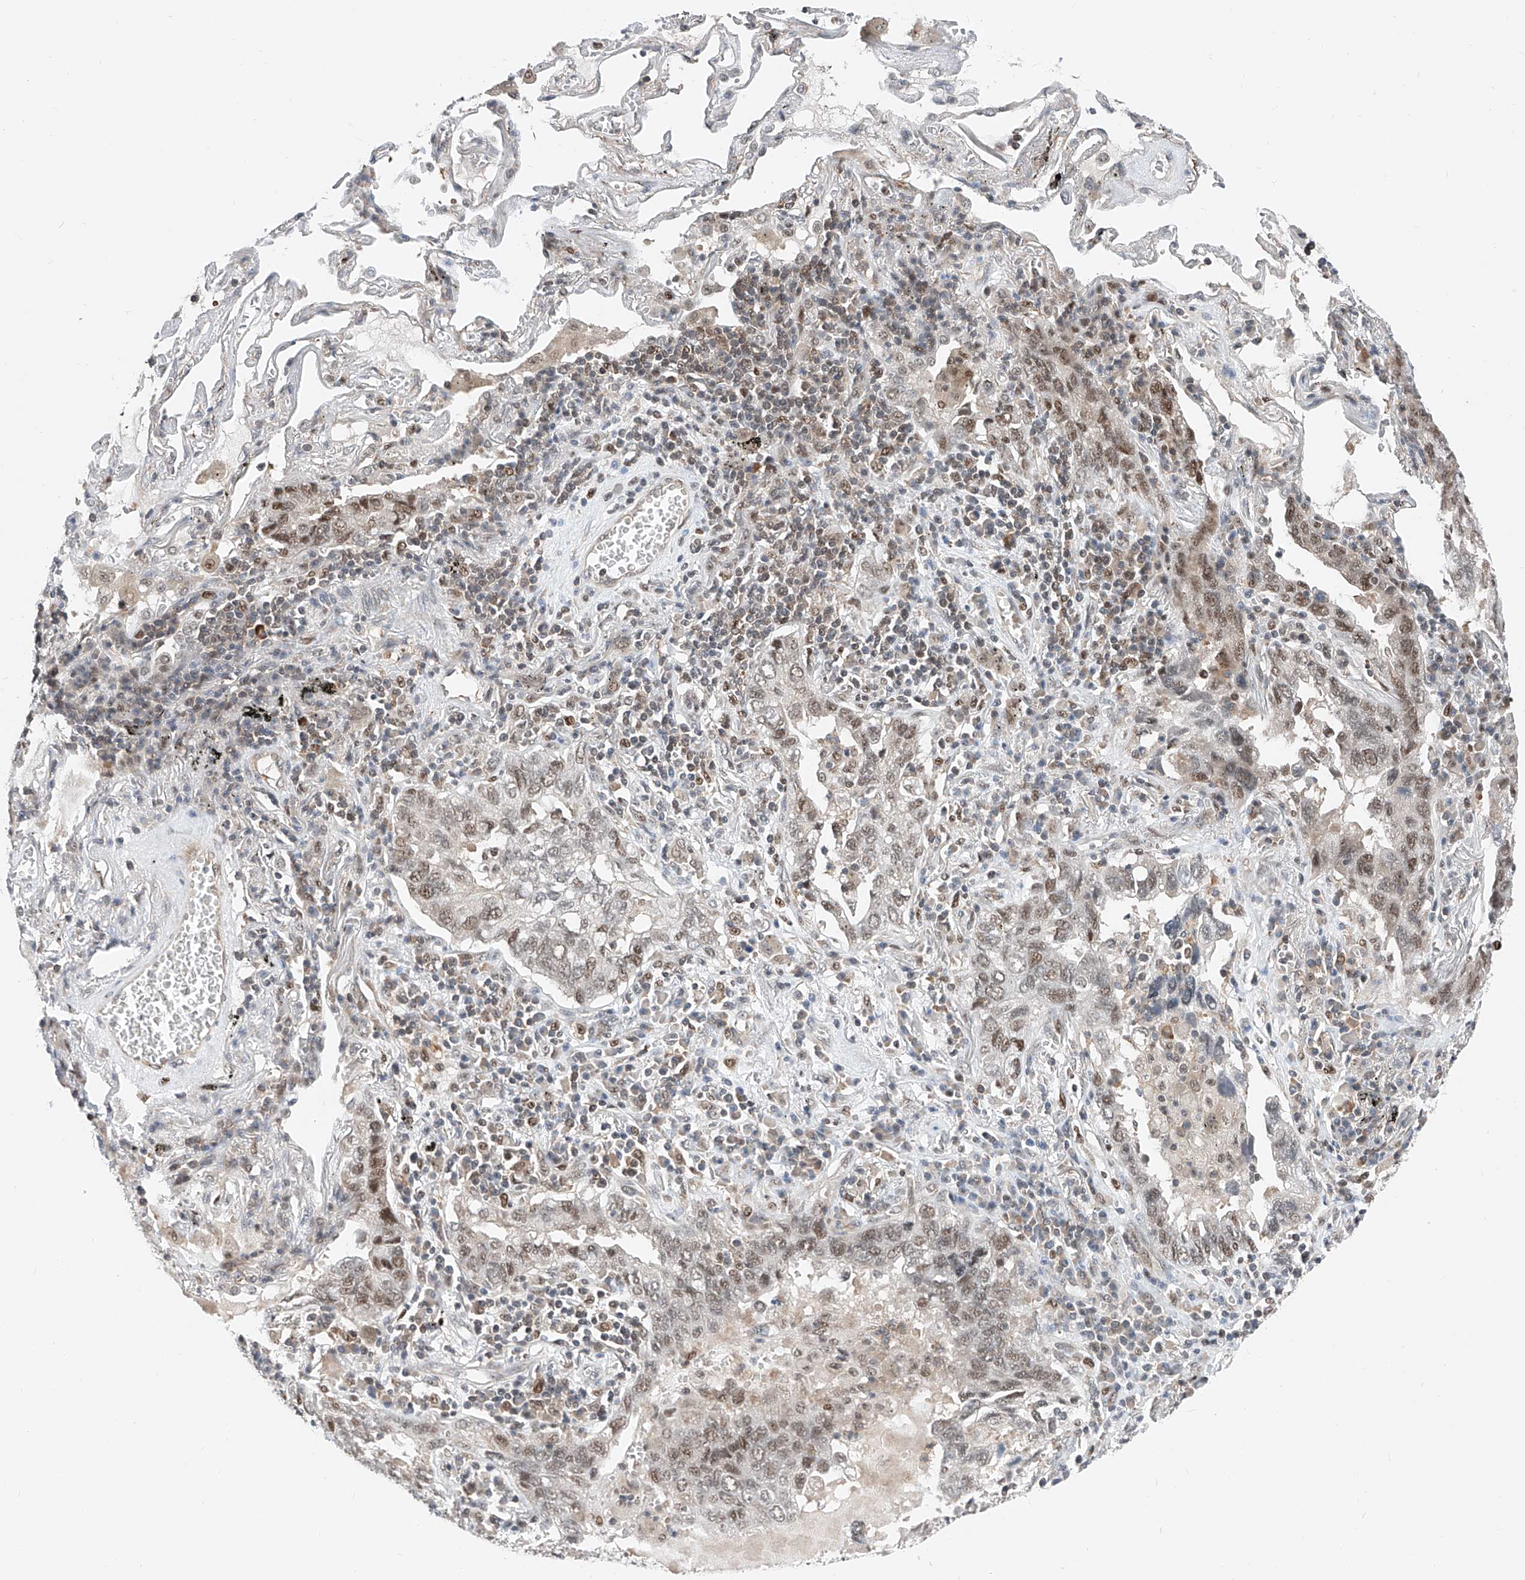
{"staining": {"intensity": "moderate", "quantity": ">75%", "location": "nuclear"}, "tissue": "lung cancer", "cell_type": "Tumor cells", "image_type": "cancer", "snomed": [{"axis": "morphology", "description": "Adenocarcinoma, NOS"}, {"axis": "topography", "description": "Lung"}], "caption": "This image reveals immunohistochemistry (IHC) staining of lung cancer, with medium moderate nuclear expression in approximately >75% of tumor cells.", "gene": "SNRNP200", "patient": {"sex": "male", "age": 65}}